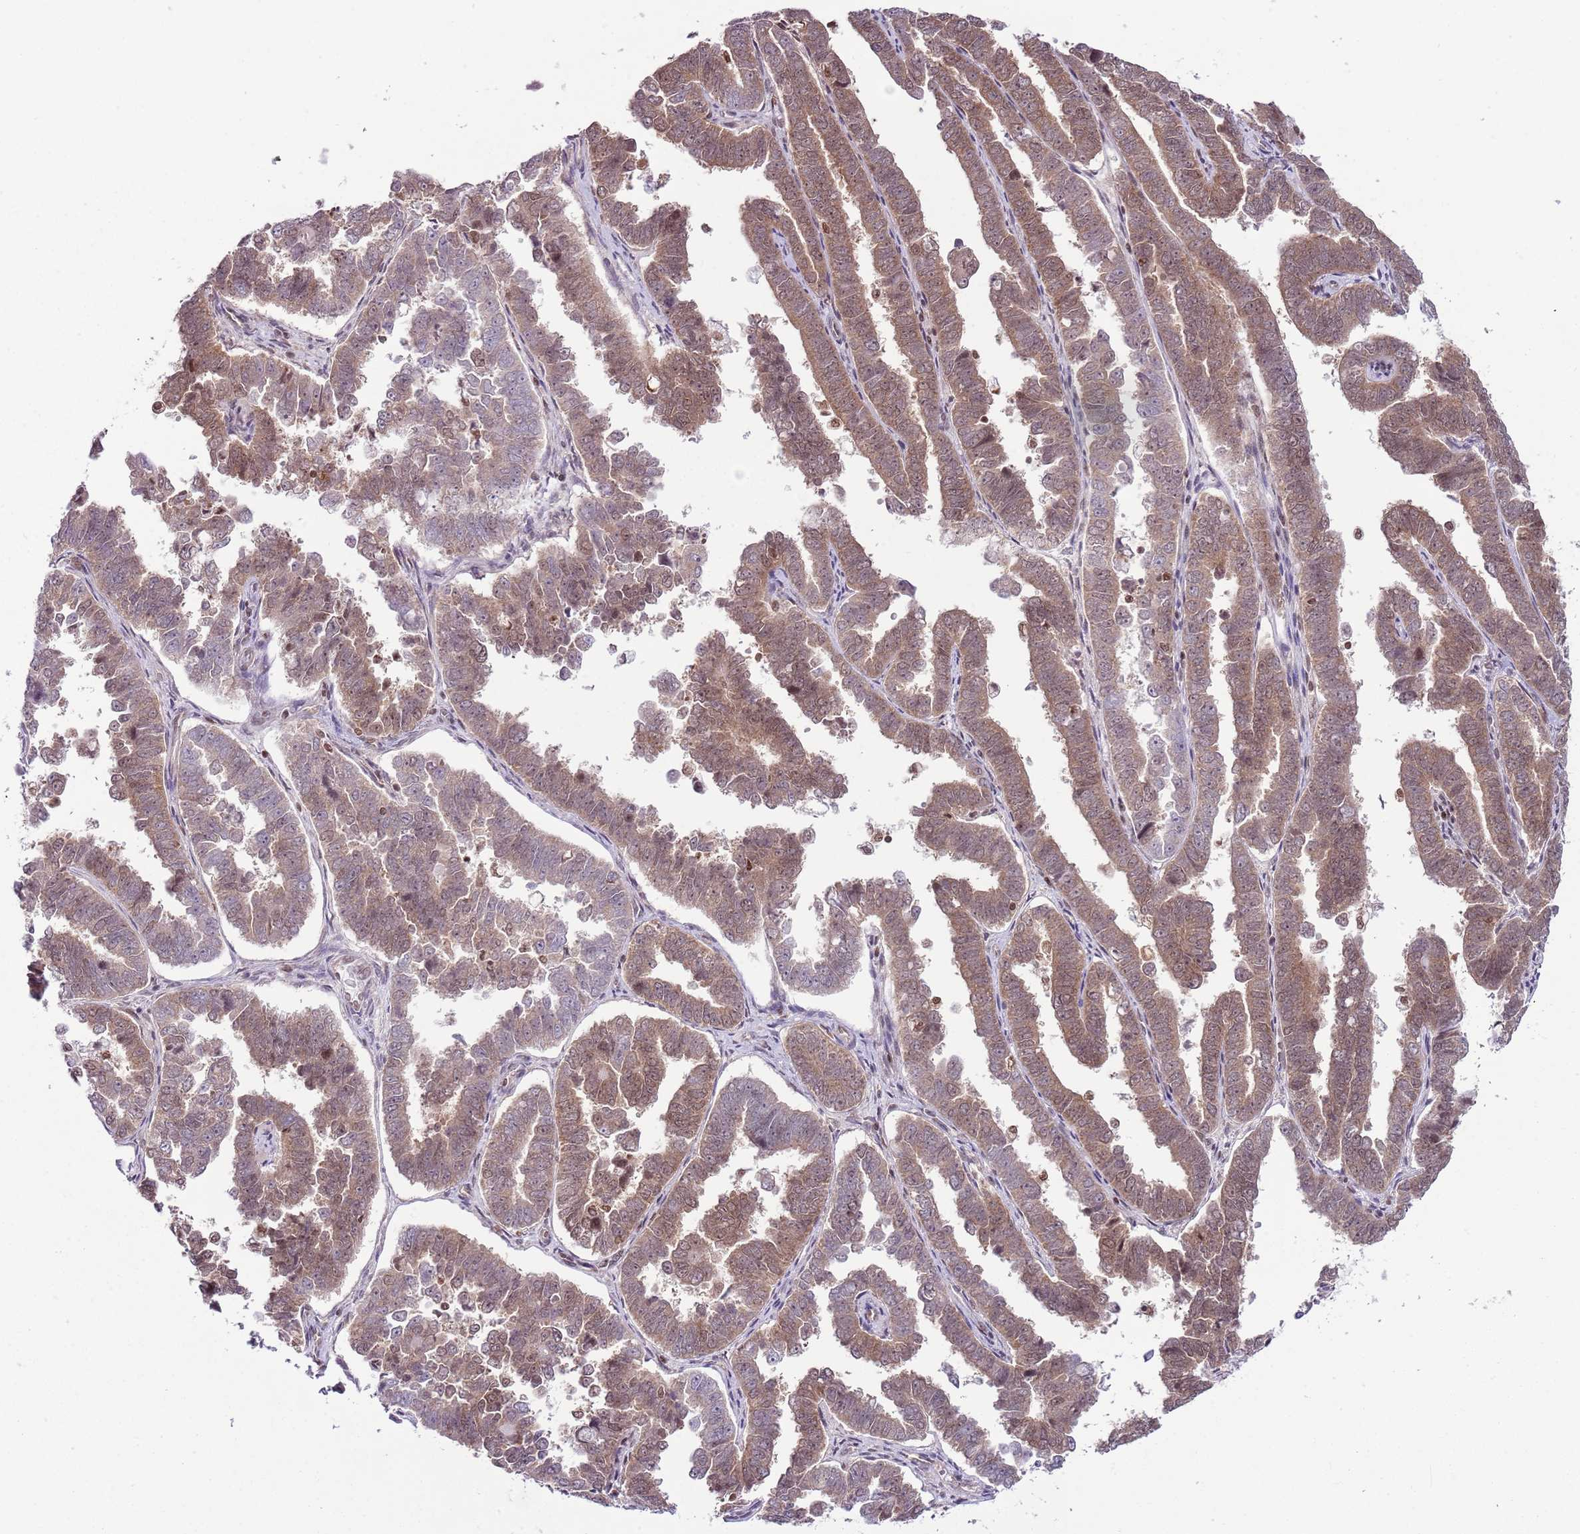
{"staining": {"intensity": "moderate", "quantity": ">75%", "location": "cytoplasmic/membranous,nuclear"}, "tissue": "endometrial cancer", "cell_type": "Tumor cells", "image_type": "cancer", "snomed": [{"axis": "morphology", "description": "Adenocarcinoma, NOS"}, {"axis": "topography", "description": "Endometrium"}], "caption": "There is medium levels of moderate cytoplasmic/membranous and nuclear positivity in tumor cells of endometrial cancer, as demonstrated by immunohistochemical staining (brown color).", "gene": "SELENOH", "patient": {"sex": "female", "age": 75}}